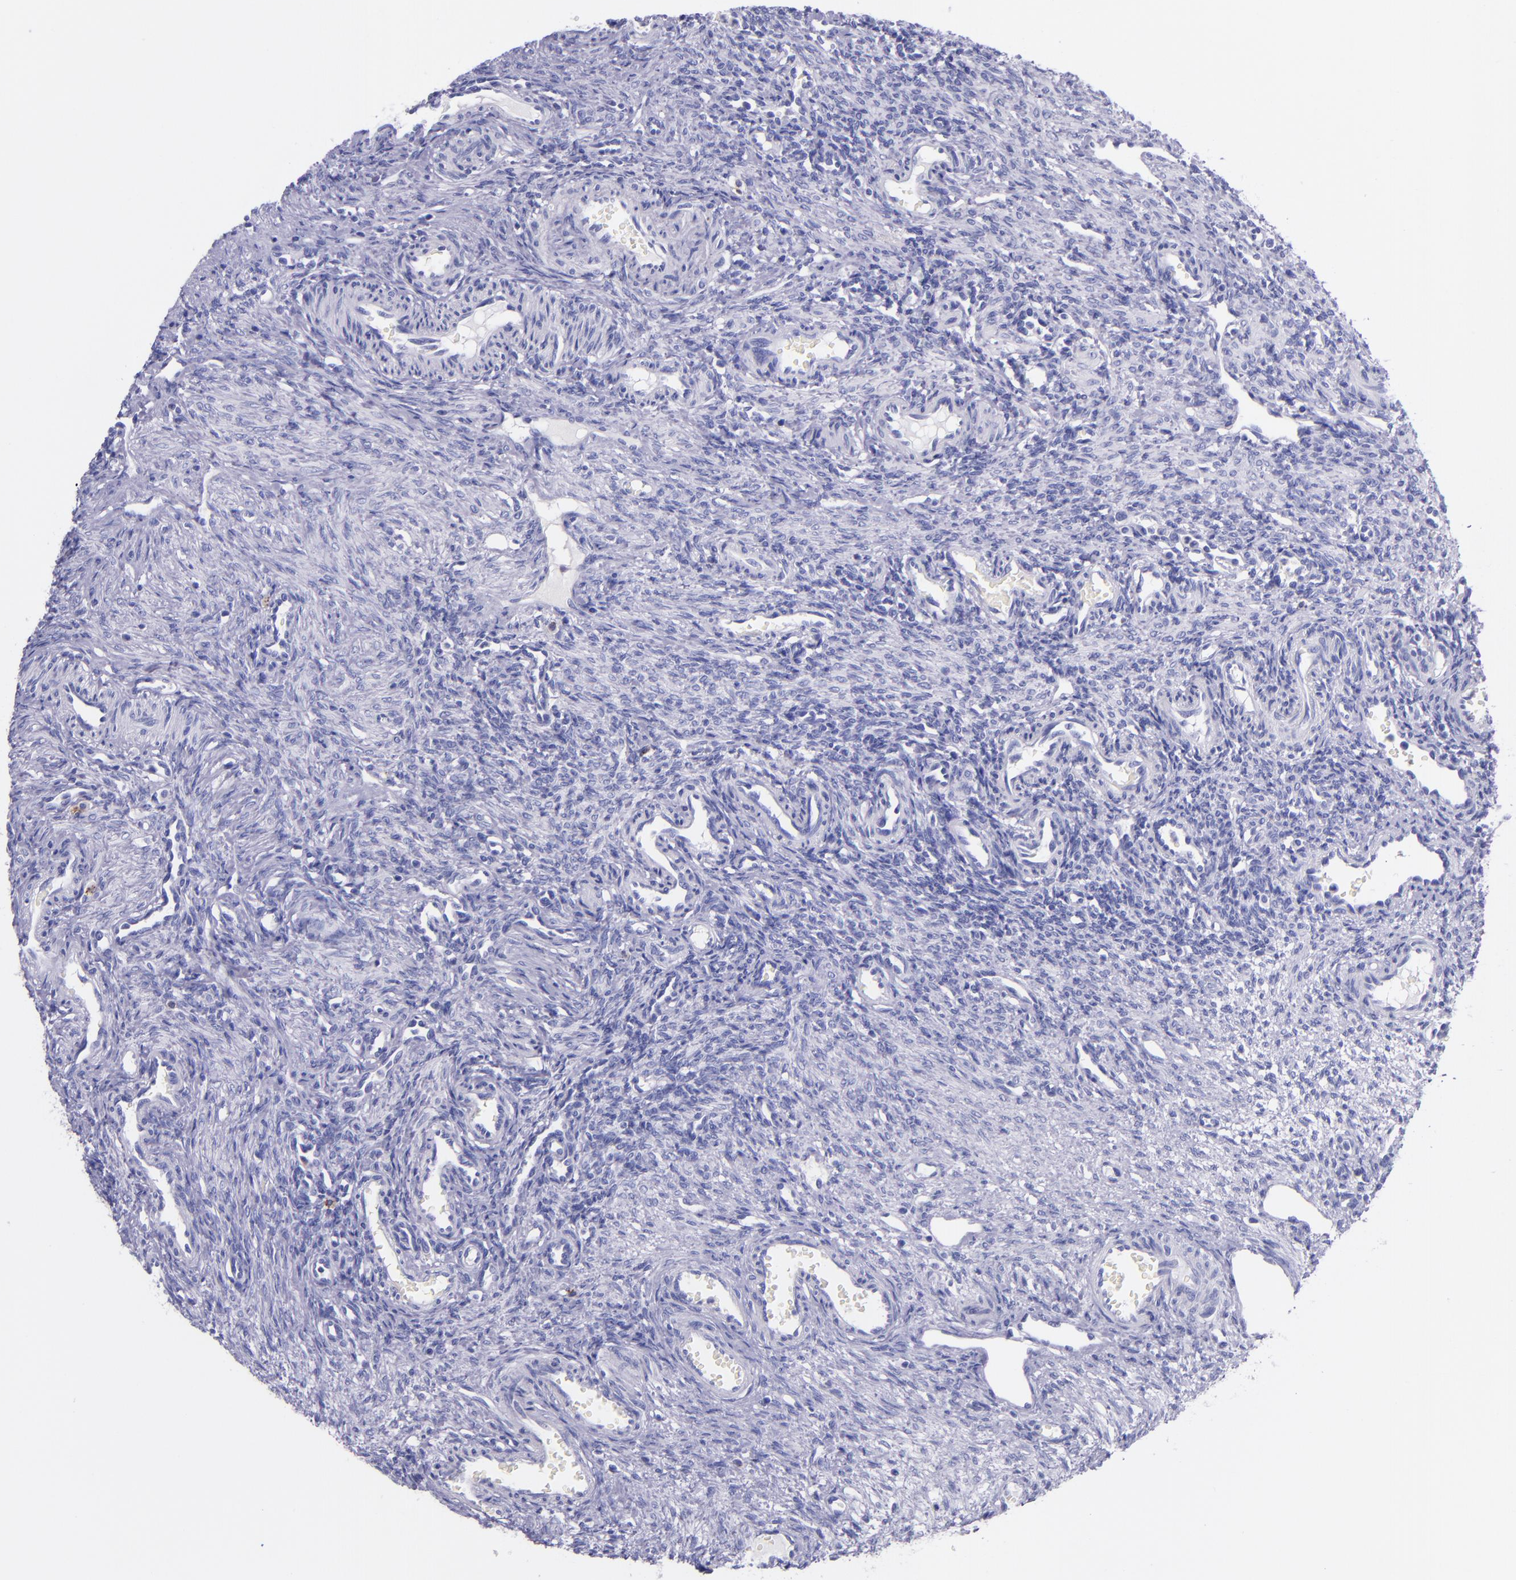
{"staining": {"intensity": "negative", "quantity": "none", "location": "none"}, "tissue": "ovary", "cell_type": "Ovarian stroma cells", "image_type": "normal", "snomed": [{"axis": "morphology", "description": "Normal tissue, NOS"}, {"axis": "topography", "description": "Ovary"}], "caption": "Protein analysis of unremarkable ovary exhibits no significant staining in ovarian stroma cells.", "gene": "SLPI", "patient": {"sex": "female", "age": 33}}